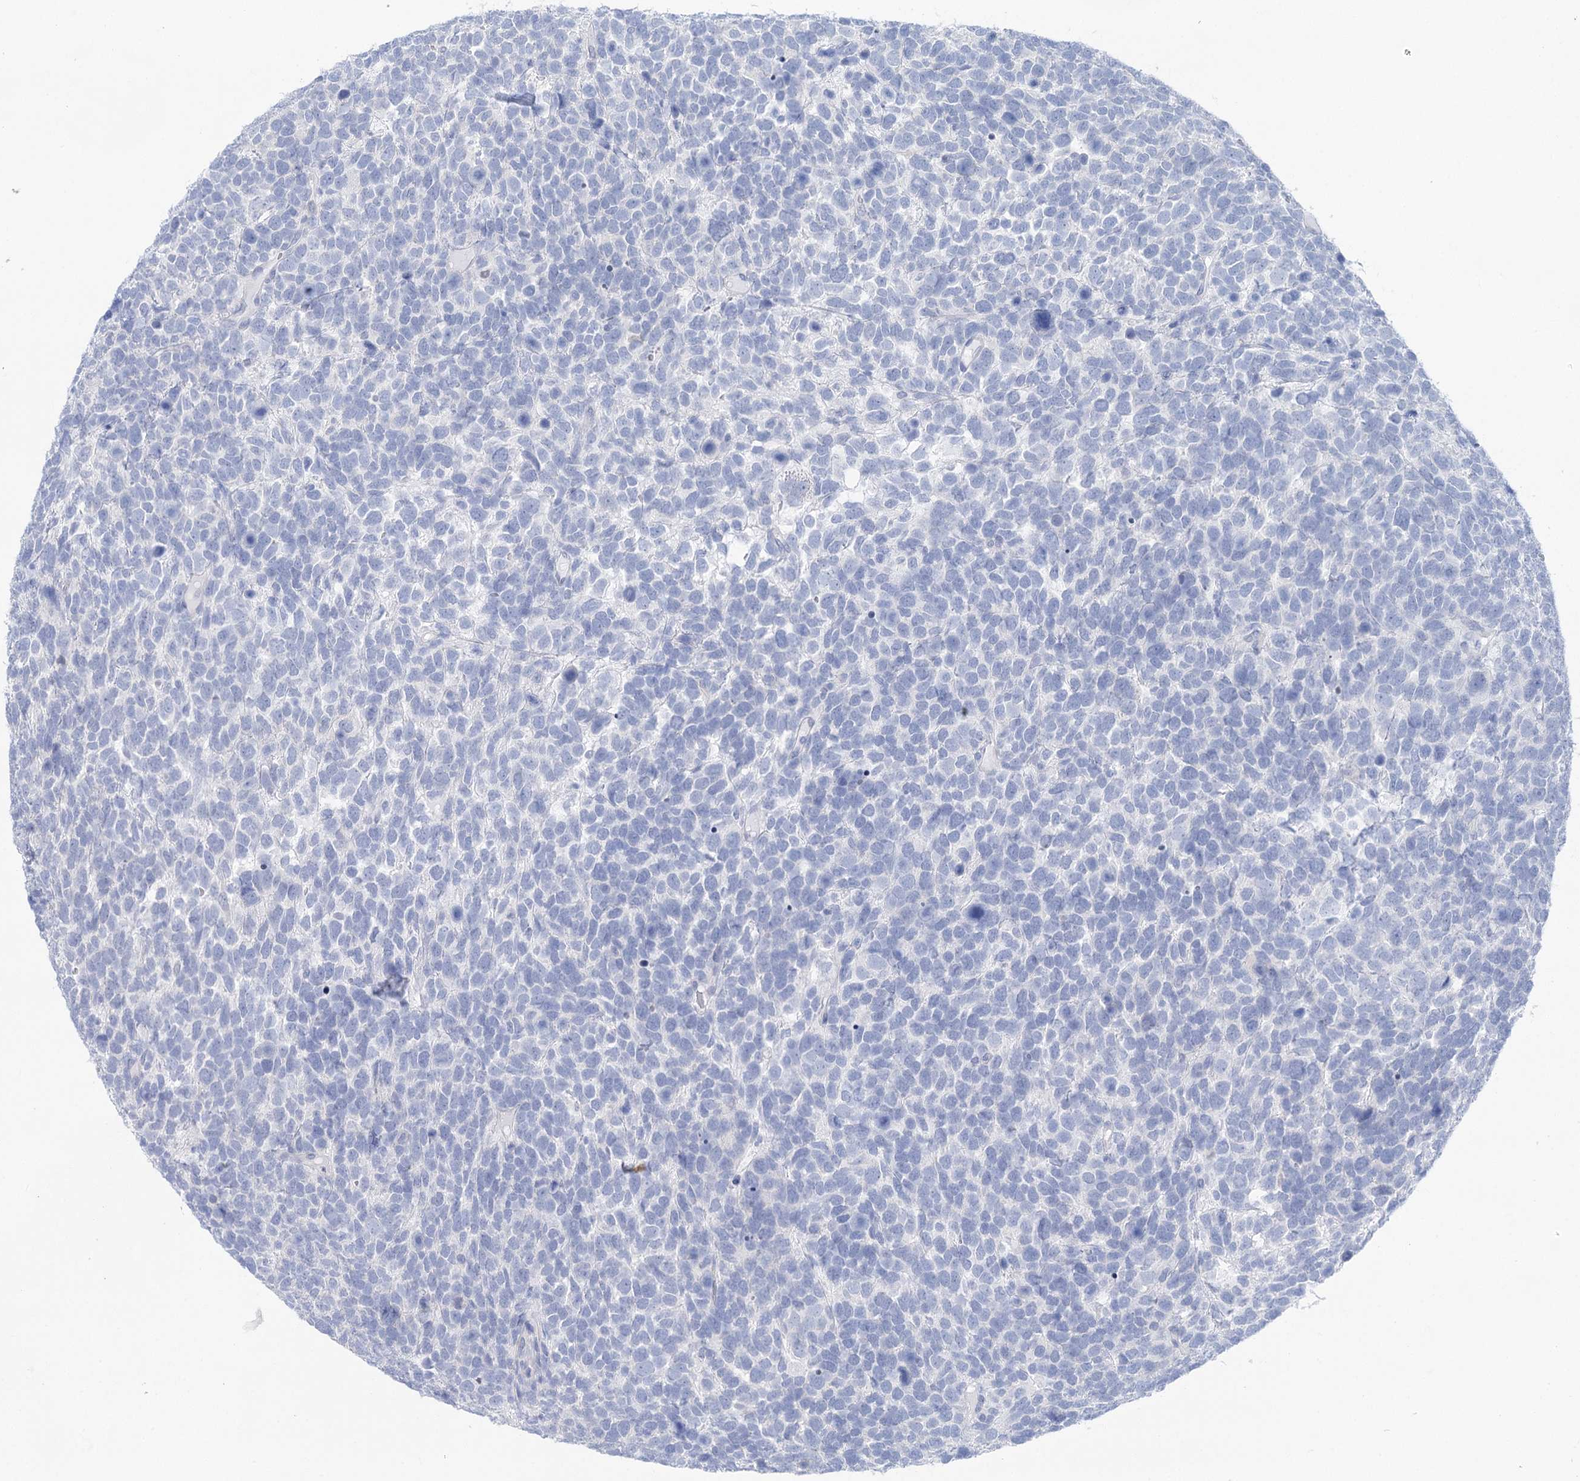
{"staining": {"intensity": "negative", "quantity": "none", "location": "none"}, "tissue": "urothelial cancer", "cell_type": "Tumor cells", "image_type": "cancer", "snomed": [{"axis": "morphology", "description": "Urothelial carcinoma, High grade"}, {"axis": "topography", "description": "Urinary bladder"}], "caption": "Micrograph shows no protein positivity in tumor cells of urothelial cancer tissue. (Brightfield microscopy of DAB (3,3'-diaminobenzidine) IHC at high magnification).", "gene": "LALBA", "patient": {"sex": "female", "age": 82}}